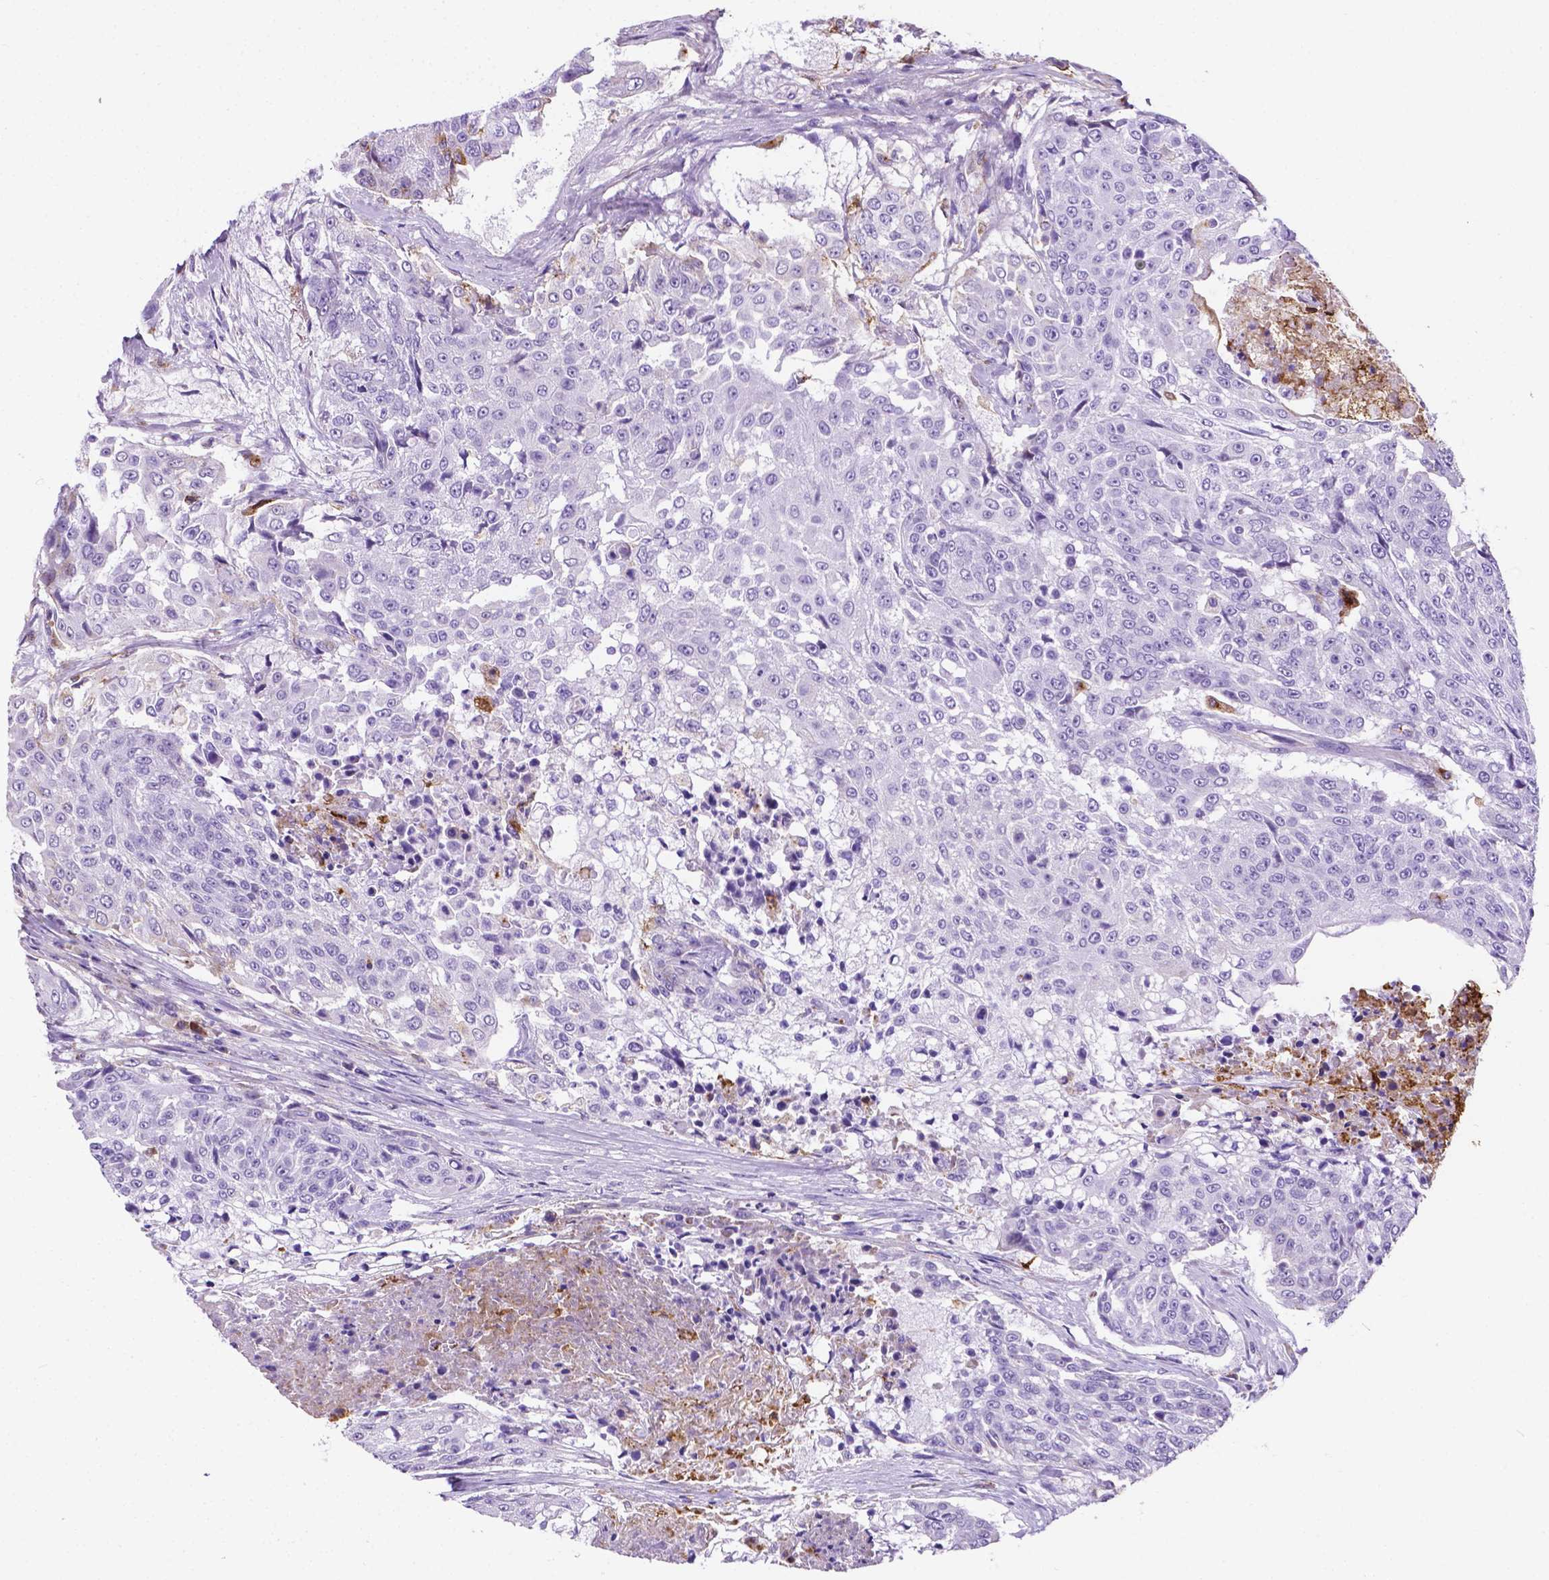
{"staining": {"intensity": "negative", "quantity": "none", "location": "none"}, "tissue": "urothelial cancer", "cell_type": "Tumor cells", "image_type": "cancer", "snomed": [{"axis": "morphology", "description": "Urothelial carcinoma, High grade"}, {"axis": "topography", "description": "Urinary bladder"}], "caption": "Tumor cells are negative for brown protein staining in high-grade urothelial carcinoma.", "gene": "APOE", "patient": {"sex": "female", "age": 63}}